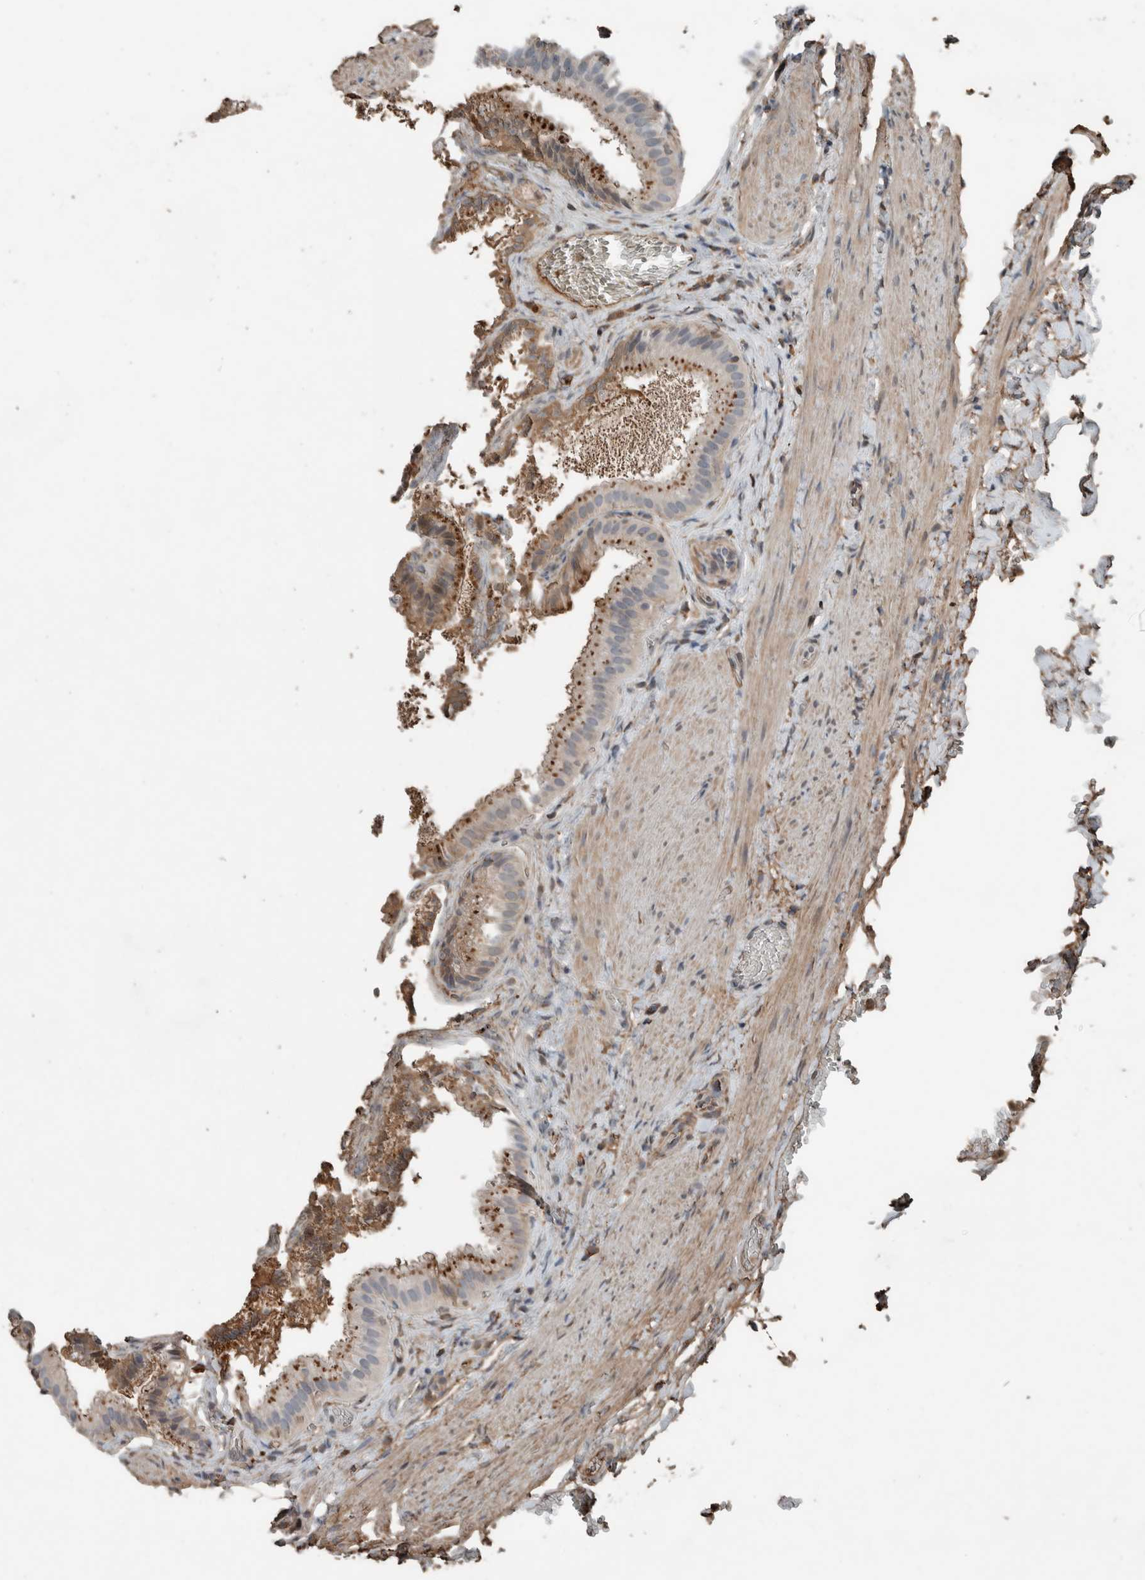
{"staining": {"intensity": "moderate", "quantity": "25%-75%", "location": "cytoplasmic/membranous"}, "tissue": "gallbladder", "cell_type": "Glandular cells", "image_type": "normal", "snomed": [{"axis": "morphology", "description": "Normal tissue, NOS"}, {"axis": "topography", "description": "Gallbladder"}], "caption": "Gallbladder stained for a protein reveals moderate cytoplasmic/membranous positivity in glandular cells. (DAB (3,3'-diaminobenzidine) = brown stain, brightfield microscopy at high magnification).", "gene": "USP34", "patient": {"sex": "male", "age": 38}}